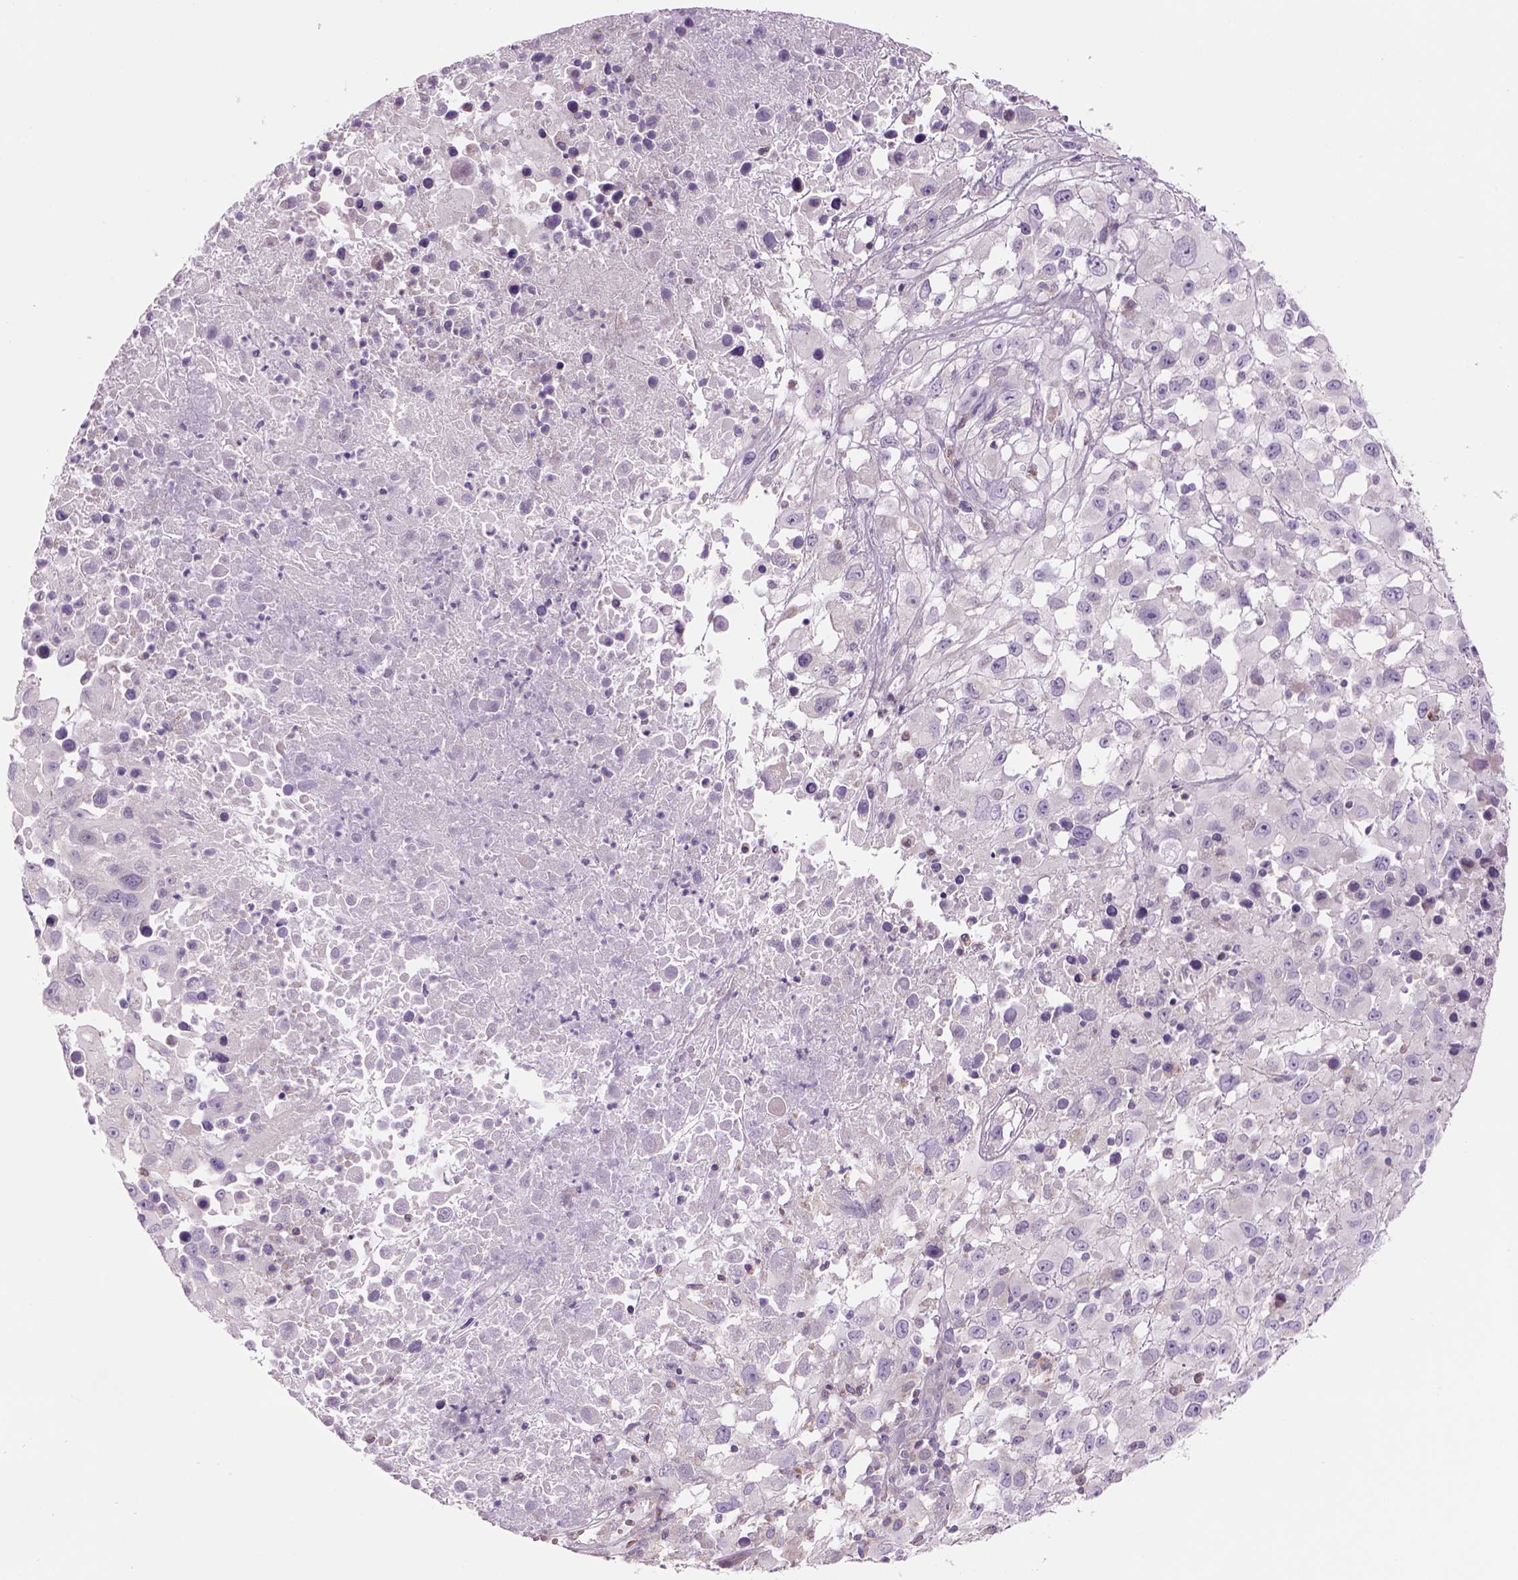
{"staining": {"intensity": "negative", "quantity": "none", "location": "none"}, "tissue": "melanoma", "cell_type": "Tumor cells", "image_type": "cancer", "snomed": [{"axis": "morphology", "description": "Malignant melanoma, Metastatic site"}, {"axis": "topography", "description": "Soft tissue"}], "caption": "Photomicrograph shows no protein positivity in tumor cells of melanoma tissue. Brightfield microscopy of immunohistochemistry stained with DAB (3,3'-diaminobenzidine) (brown) and hematoxylin (blue), captured at high magnification.", "gene": "IFT52", "patient": {"sex": "male", "age": 50}}